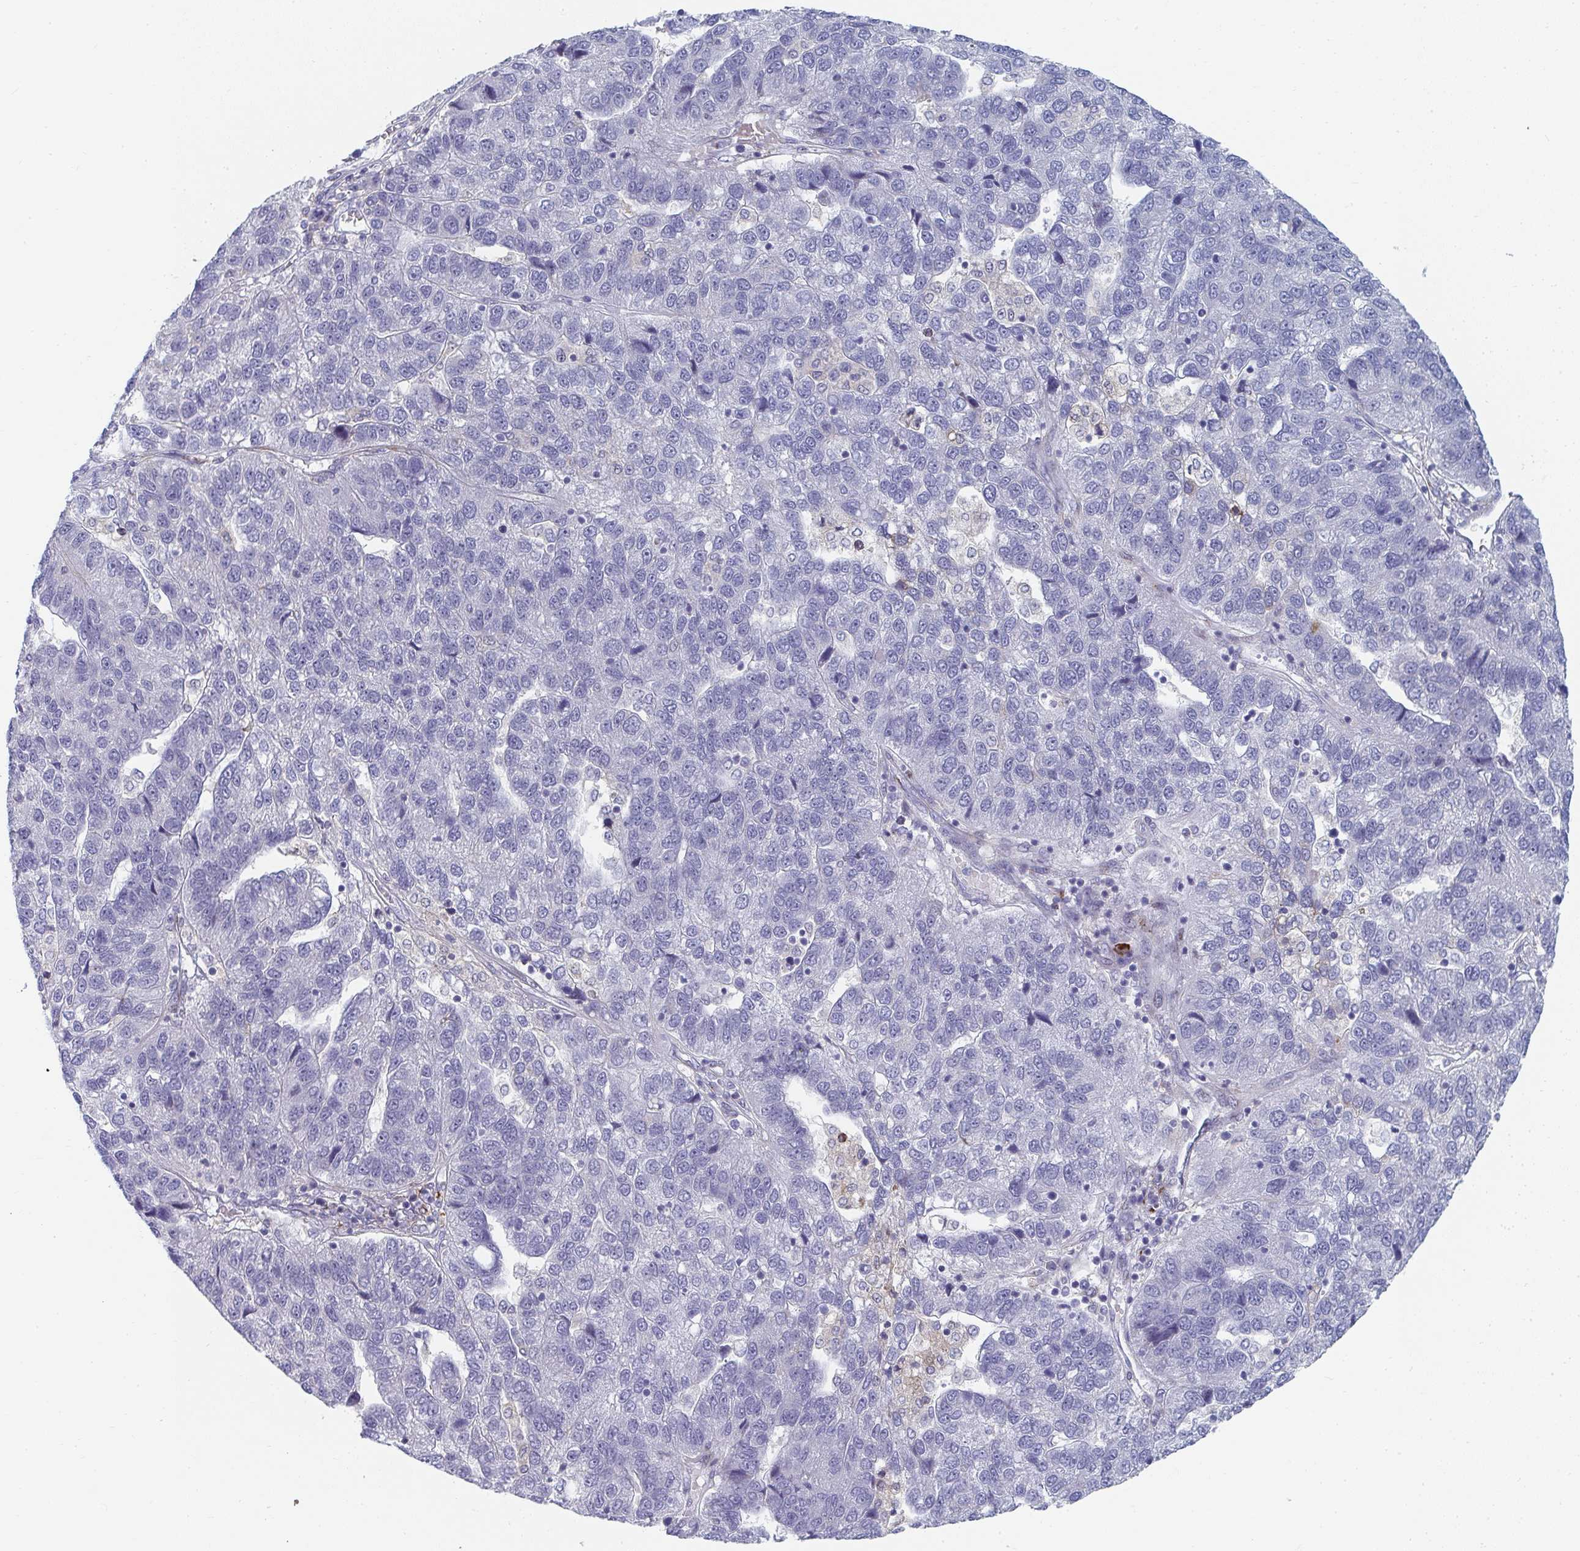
{"staining": {"intensity": "negative", "quantity": "none", "location": "none"}, "tissue": "pancreatic cancer", "cell_type": "Tumor cells", "image_type": "cancer", "snomed": [{"axis": "morphology", "description": "Adenocarcinoma, NOS"}, {"axis": "topography", "description": "Pancreas"}], "caption": "DAB (3,3'-diaminobenzidine) immunohistochemical staining of adenocarcinoma (pancreatic) exhibits no significant staining in tumor cells.", "gene": "PSMG1", "patient": {"sex": "female", "age": 61}}